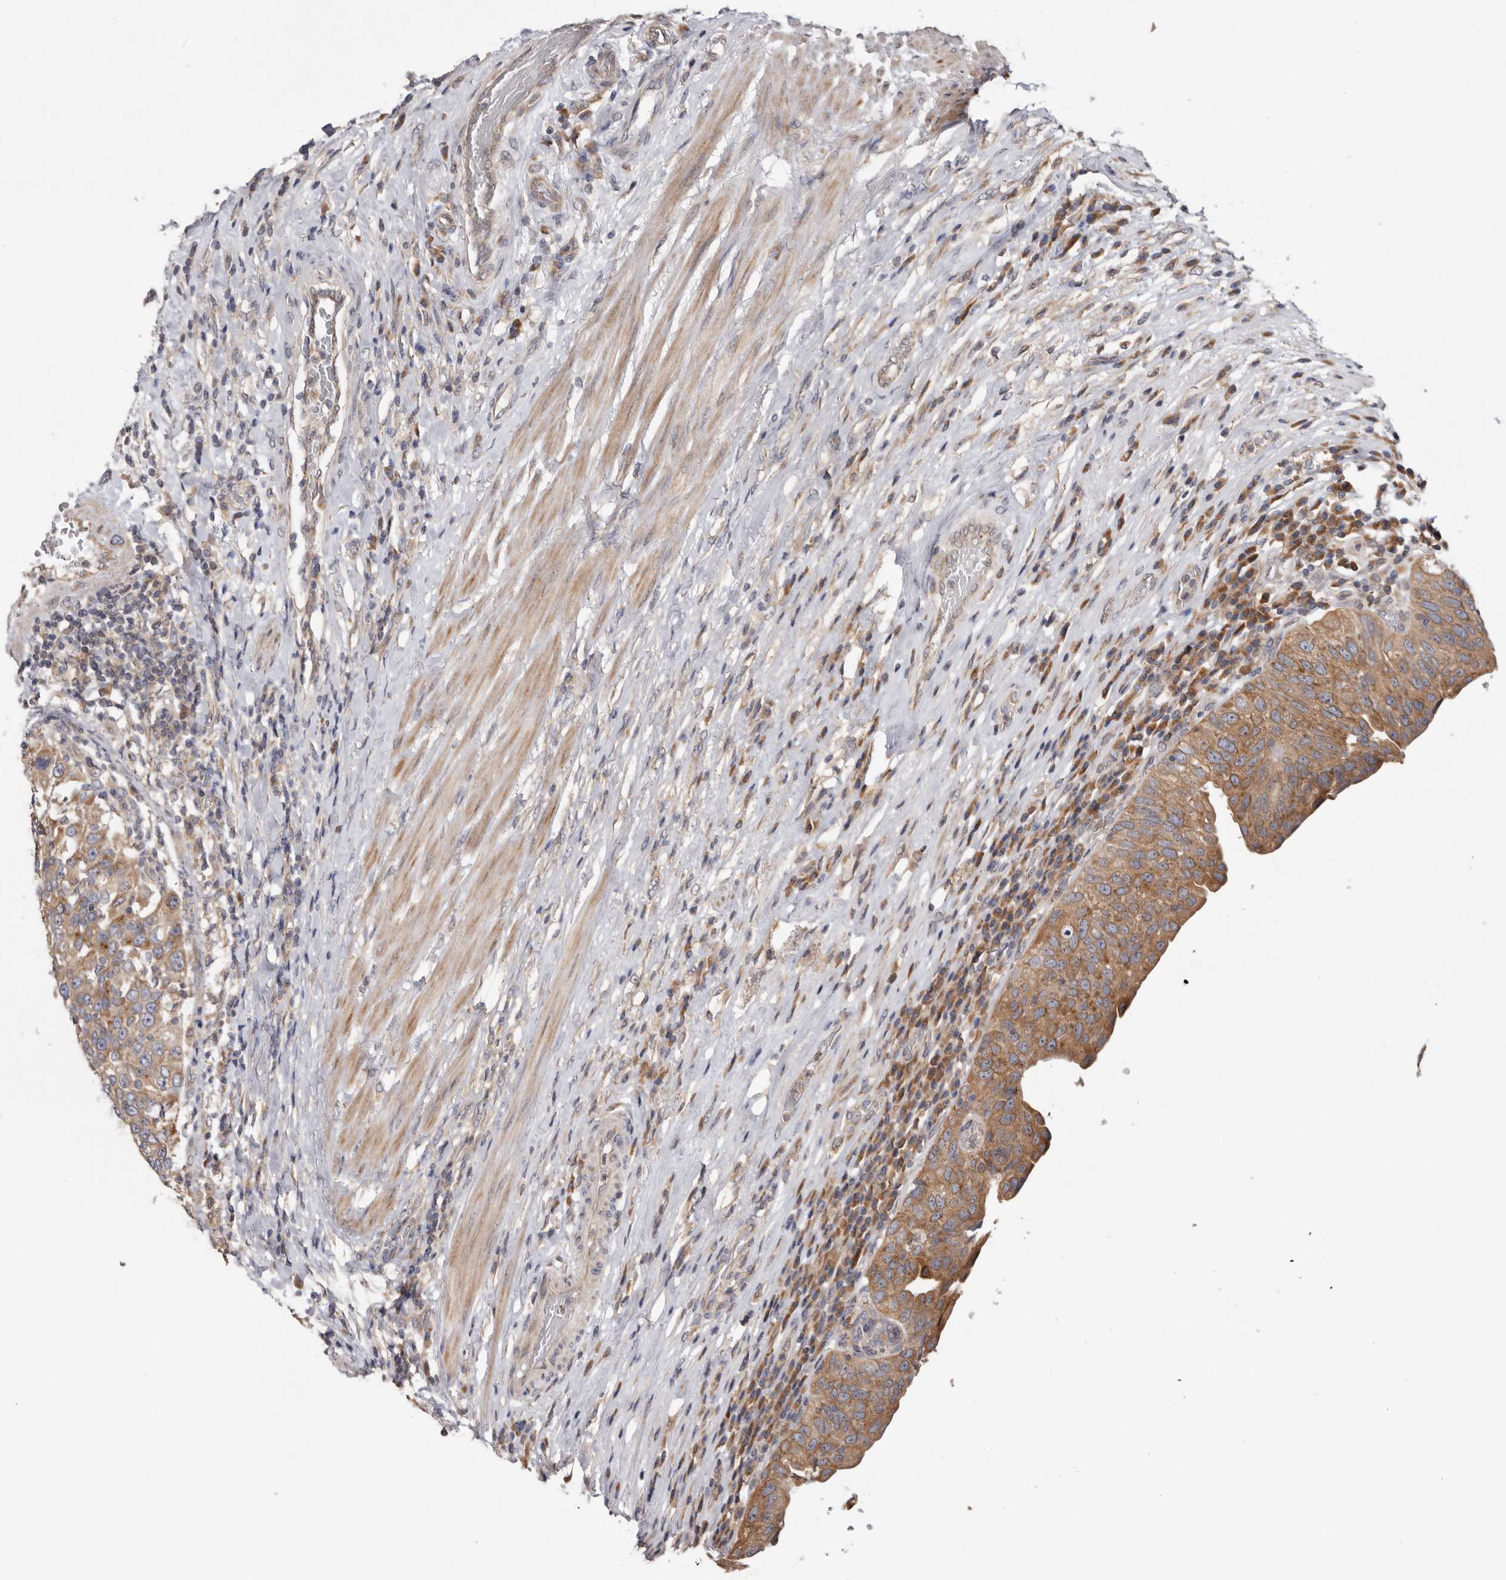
{"staining": {"intensity": "moderate", "quantity": ">75%", "location": "cytoplasmic/membranous"}, "tissue": "urothelial cancer", "cell_type": "Tumor cells", "image_type": "cancer", "snomed": [{"axis": "morphology", "description": "Urothelial carcinoma, High grade"}, {"axis": "topography", "description": "Urinary bladder"}], "caption": "High-power microscopy captured an immunohistochemistry (IHC) photomicrograph of urothelial carcinoma (high-grade), revealing moderate cytoplasmic/membranous positivity in about >75% of tumor cells.", "gene": "TMUB1", "patient": {"sex": "female", "age": 80}}